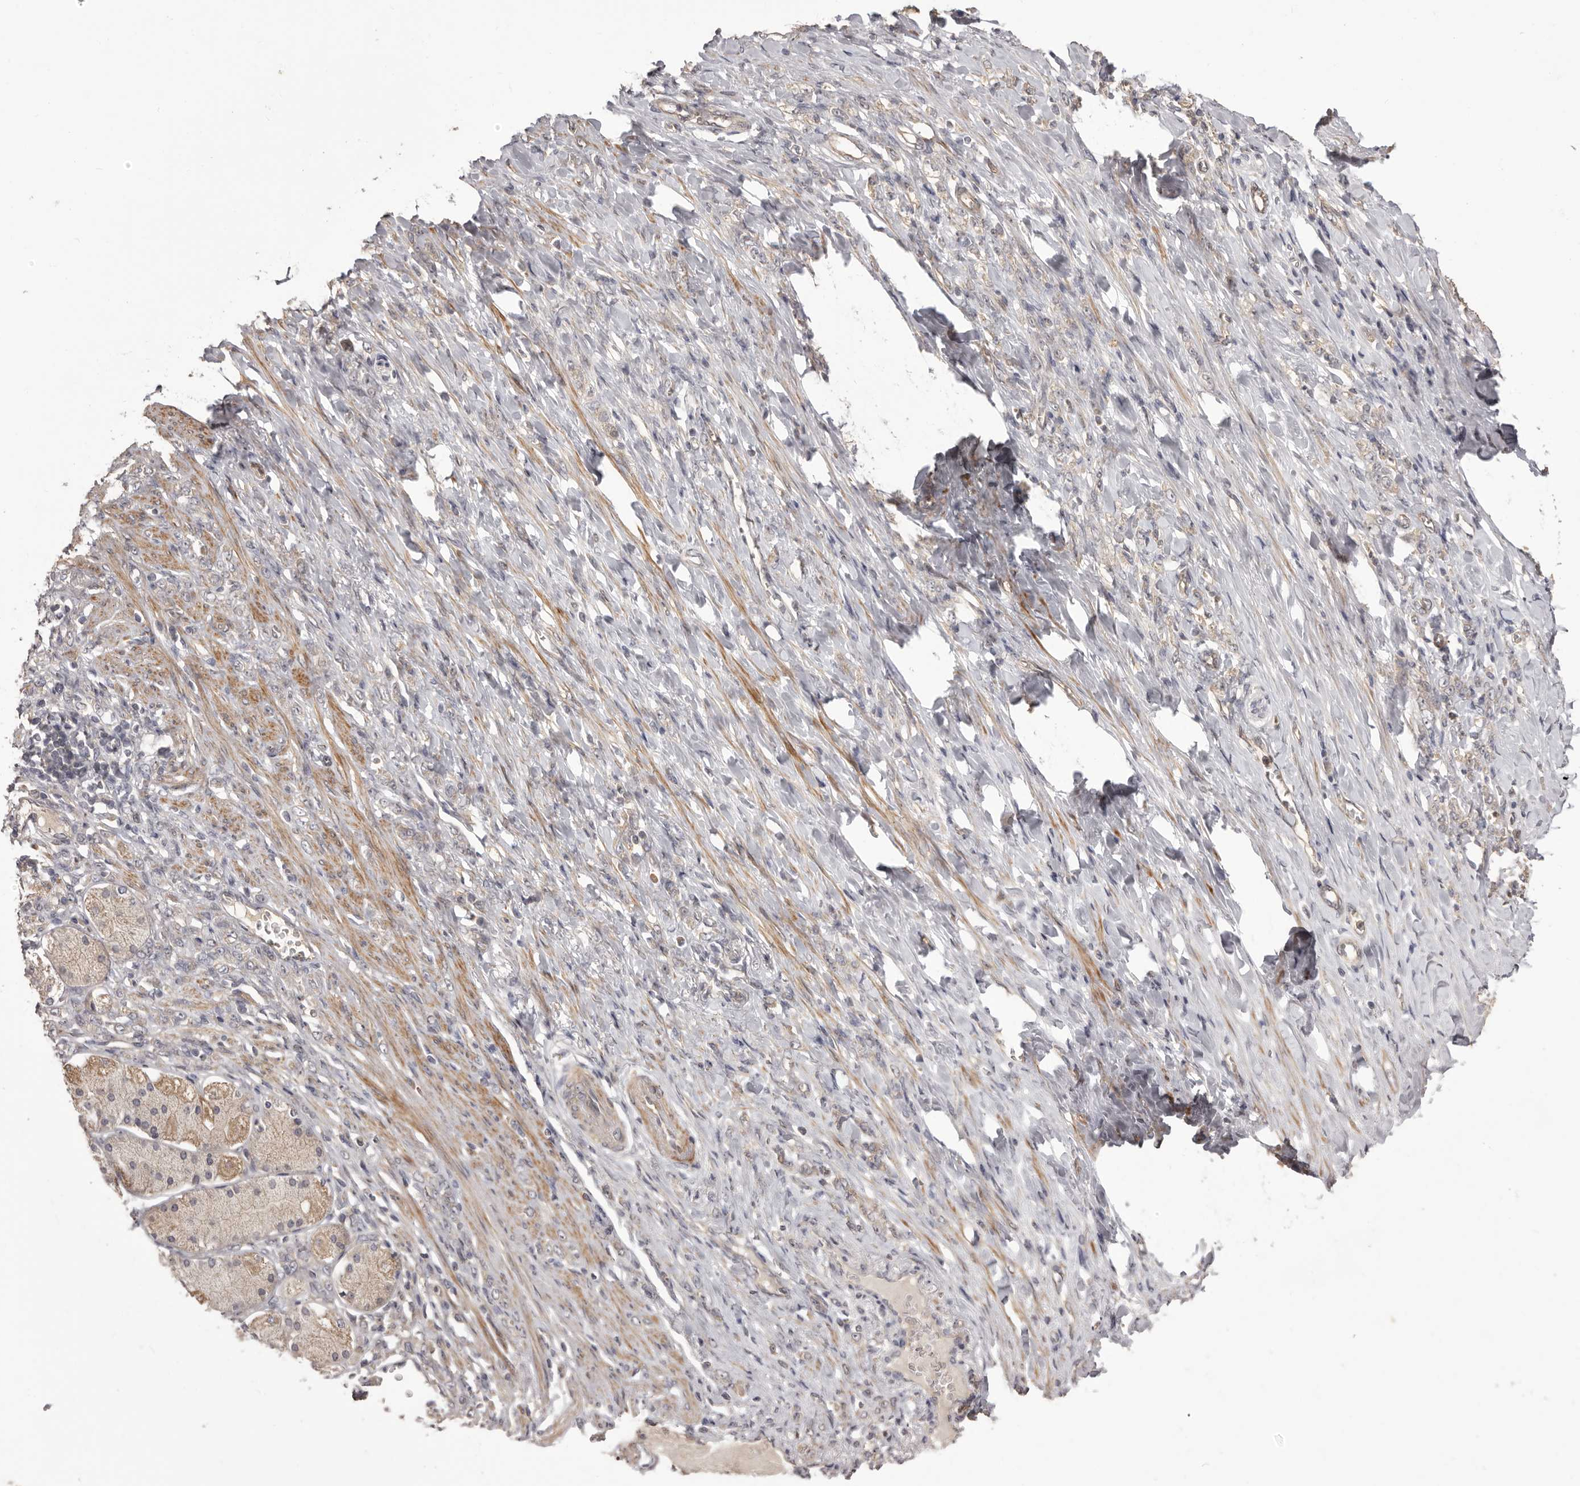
{"staining": {"intensity": "negative", "quantity": "none", "location": "none"}, "tissue": "stomach cancer", "cell_type": "Tumor cells", "image_type": "cancer", "snomed": [{"axis": "morphology", "description": "Normal tissue, NOS"}, {"axis": "morphology", "description": "Adenocarcinoma, NOS"}, {"axis": "topography", "description": "Stomach"}], "caption": "A micrograph of human stomach cancer (adenocarcinoma) is negative for staining in tumor cells.", "gene": "HRH1", "patient": {"sex": "male", "age": 82}}